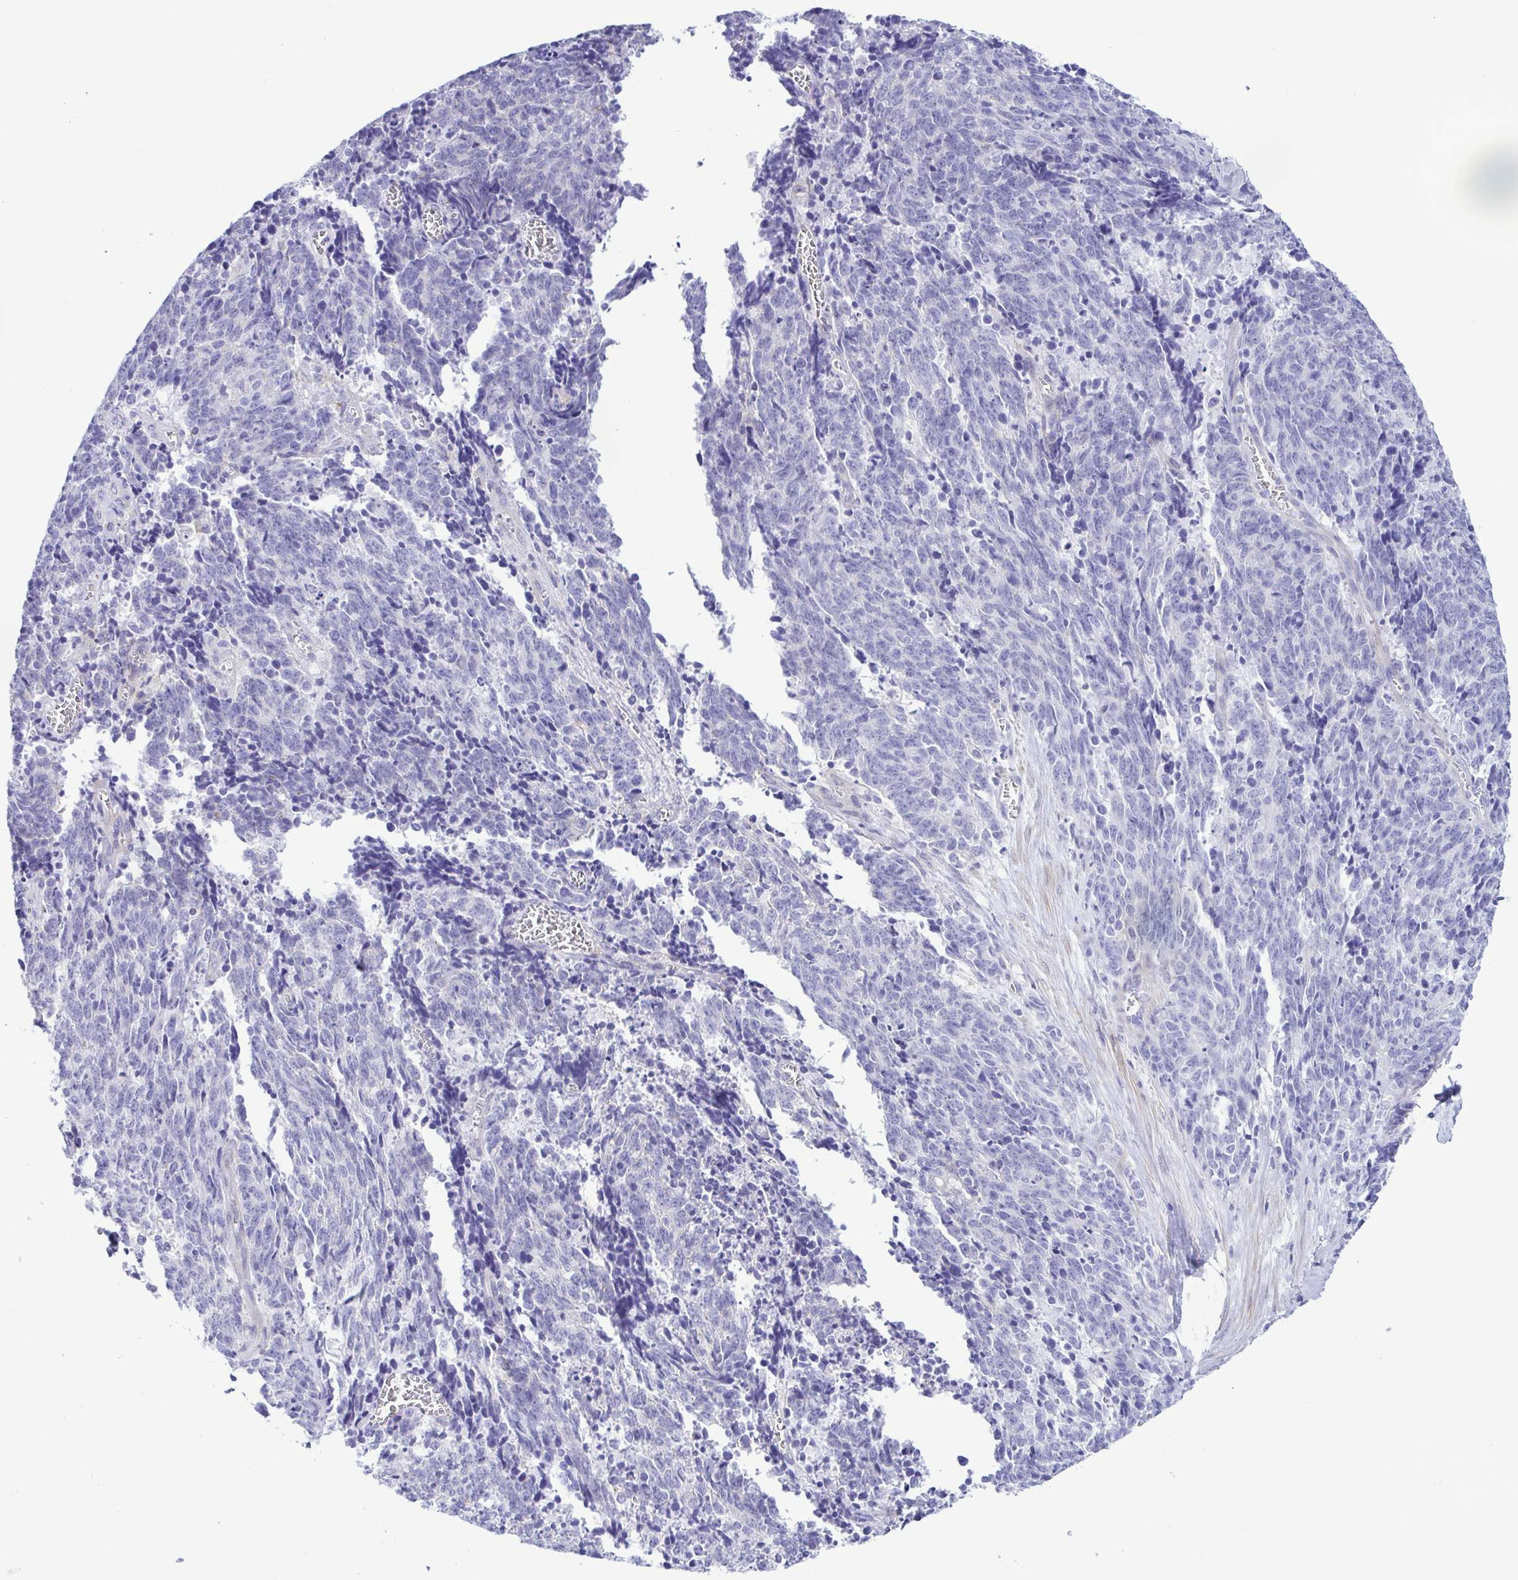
{"staining": {"intensity": "negative", "quantity": "none", "location": "none"}, "tissue": "cervical cancer", "cell_type": "Tumor cells", "image_type": "cancer", "snomed": [{"axis": "morphology", "description": "Squamous cell carcinoma, NOS"}, {"axis": "topography", "description": "Cervix"}], "caption": "Micrograph shows no protein staining in tumor cells of cervical squamous cell carcinoma tissue.", "gene": "GPR182", "patient": {"sex": "female", "age": 29}}